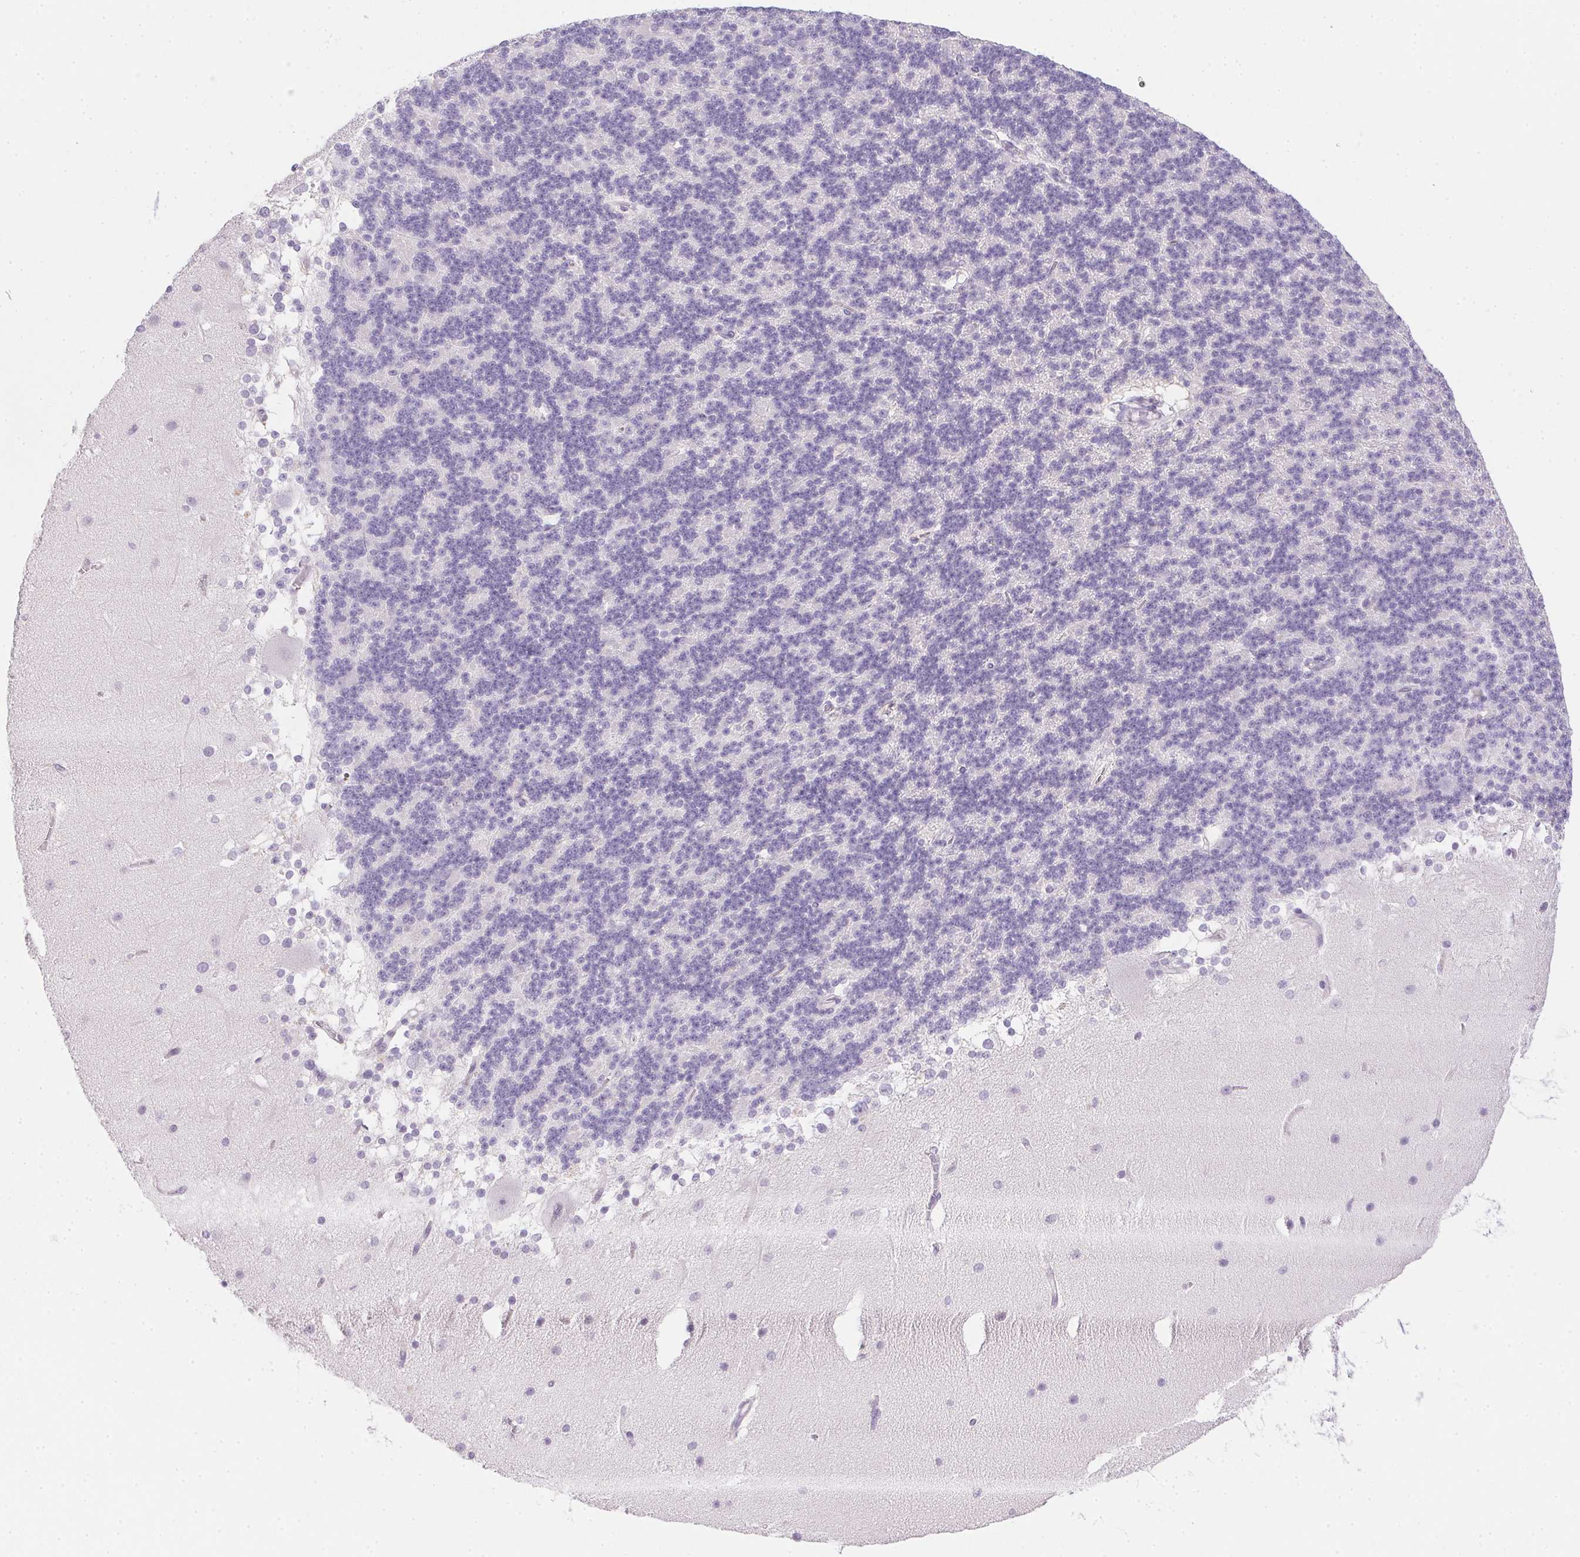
{"staining": {"intensity": "negative", "quantity": "none", "location": "none"}, "tissue": "cerebellum", "cell_type": "Cells in granular layer", "image_type": "normal", "snomed": [{"axis": "morphology", "description": "Normal tissue, NOS"}, {"axis": "topography", "description": "Cerebellum"}], "caption": "Image shows no protein staining in cells in granular layer of unremarkable cerebellum.", "gene": "PRL", "patient": {"sex": "female", "age": 19}}